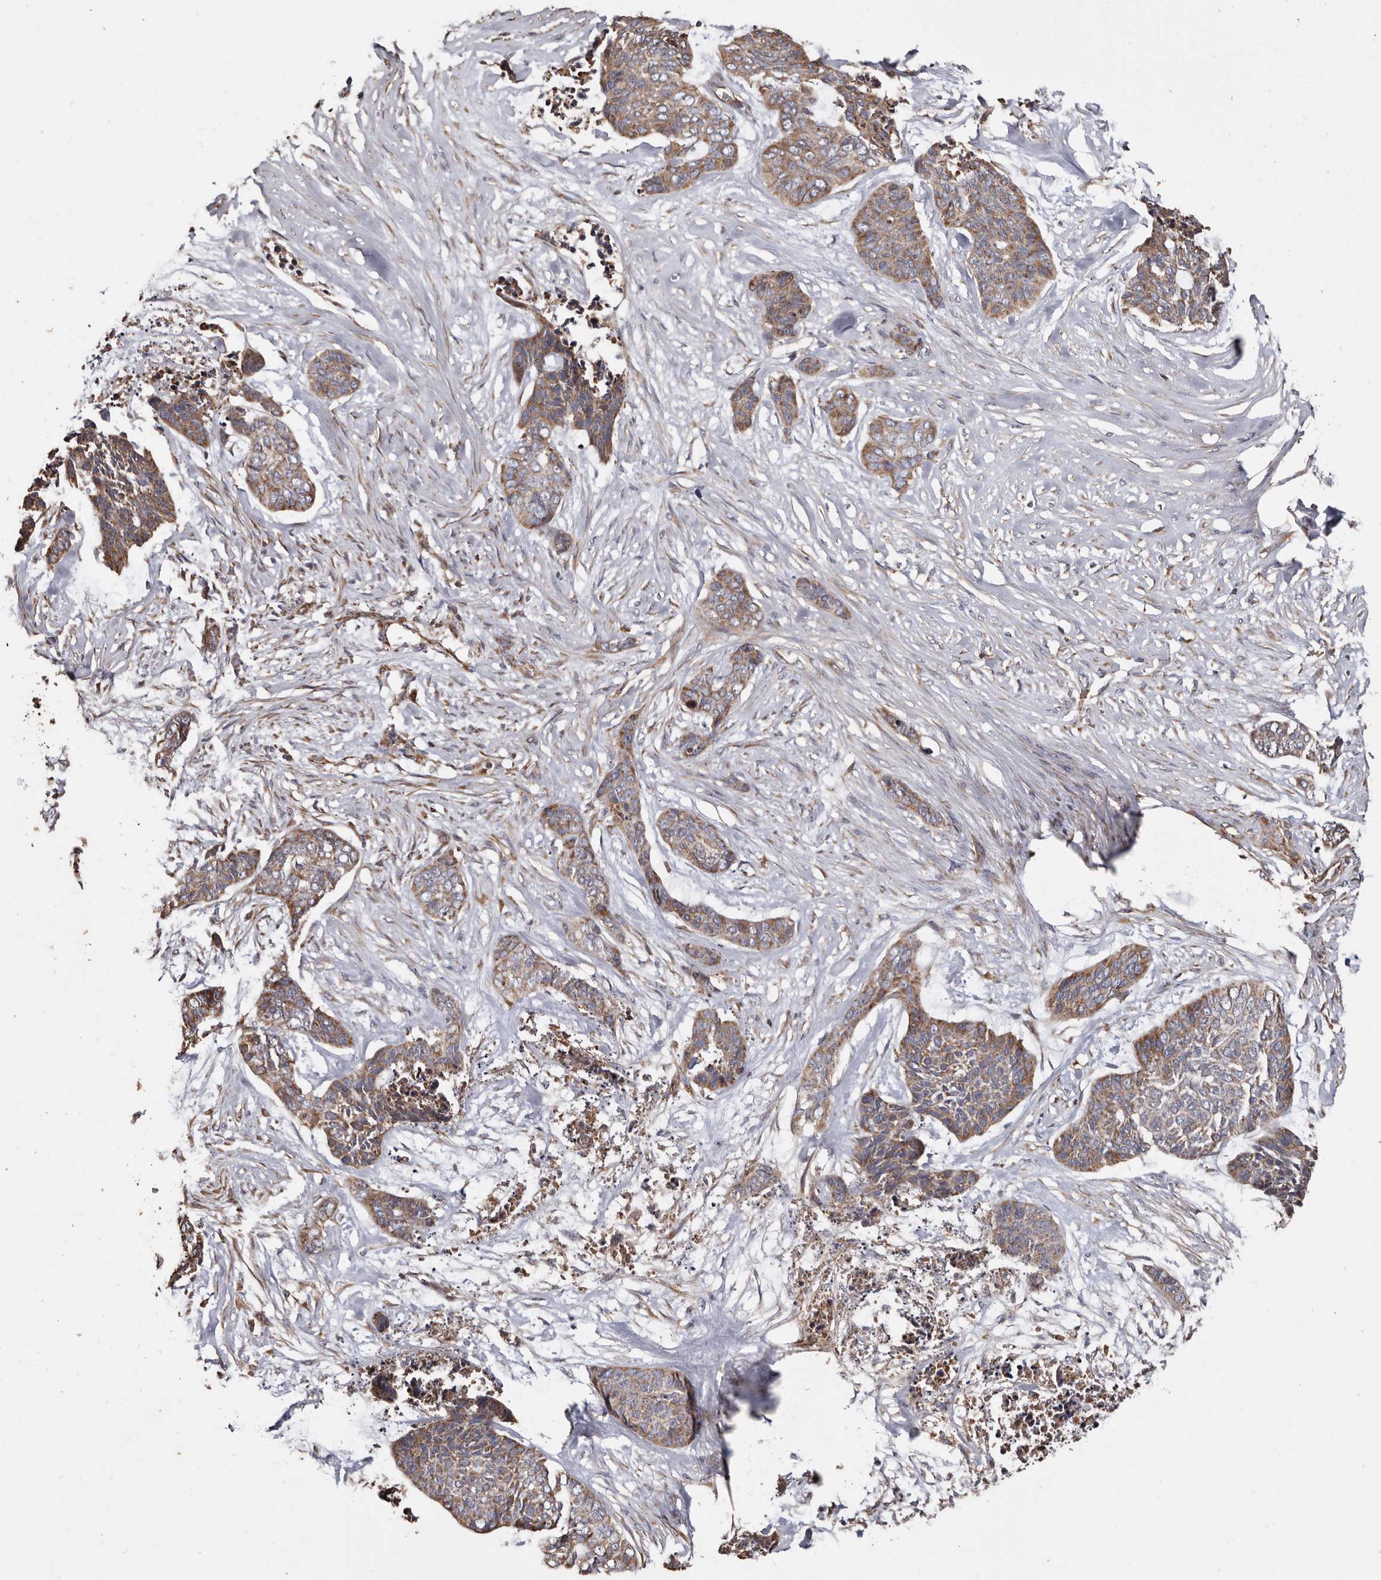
{"staining": {"intensity": "moderate", "quantity": ">75%", "location": "cytoplasmic/membranous"}, "tissue": "skin cancer", "cell_type": "Tumor cells", "image_type": "cancer", "snomed": [{"axis": "morphology", "description": "Basal cell carcinoma"}, {"axis": "topography", "description": "Skin"}], "caption": "Immunohistochemical staining of skin cancer reveals moderate cytoplasmic/membranous protein positivity in approximately >75% of tumor cells.", "gene": "OSGIN2", "patient": {"sex": "female", "age": 64}}